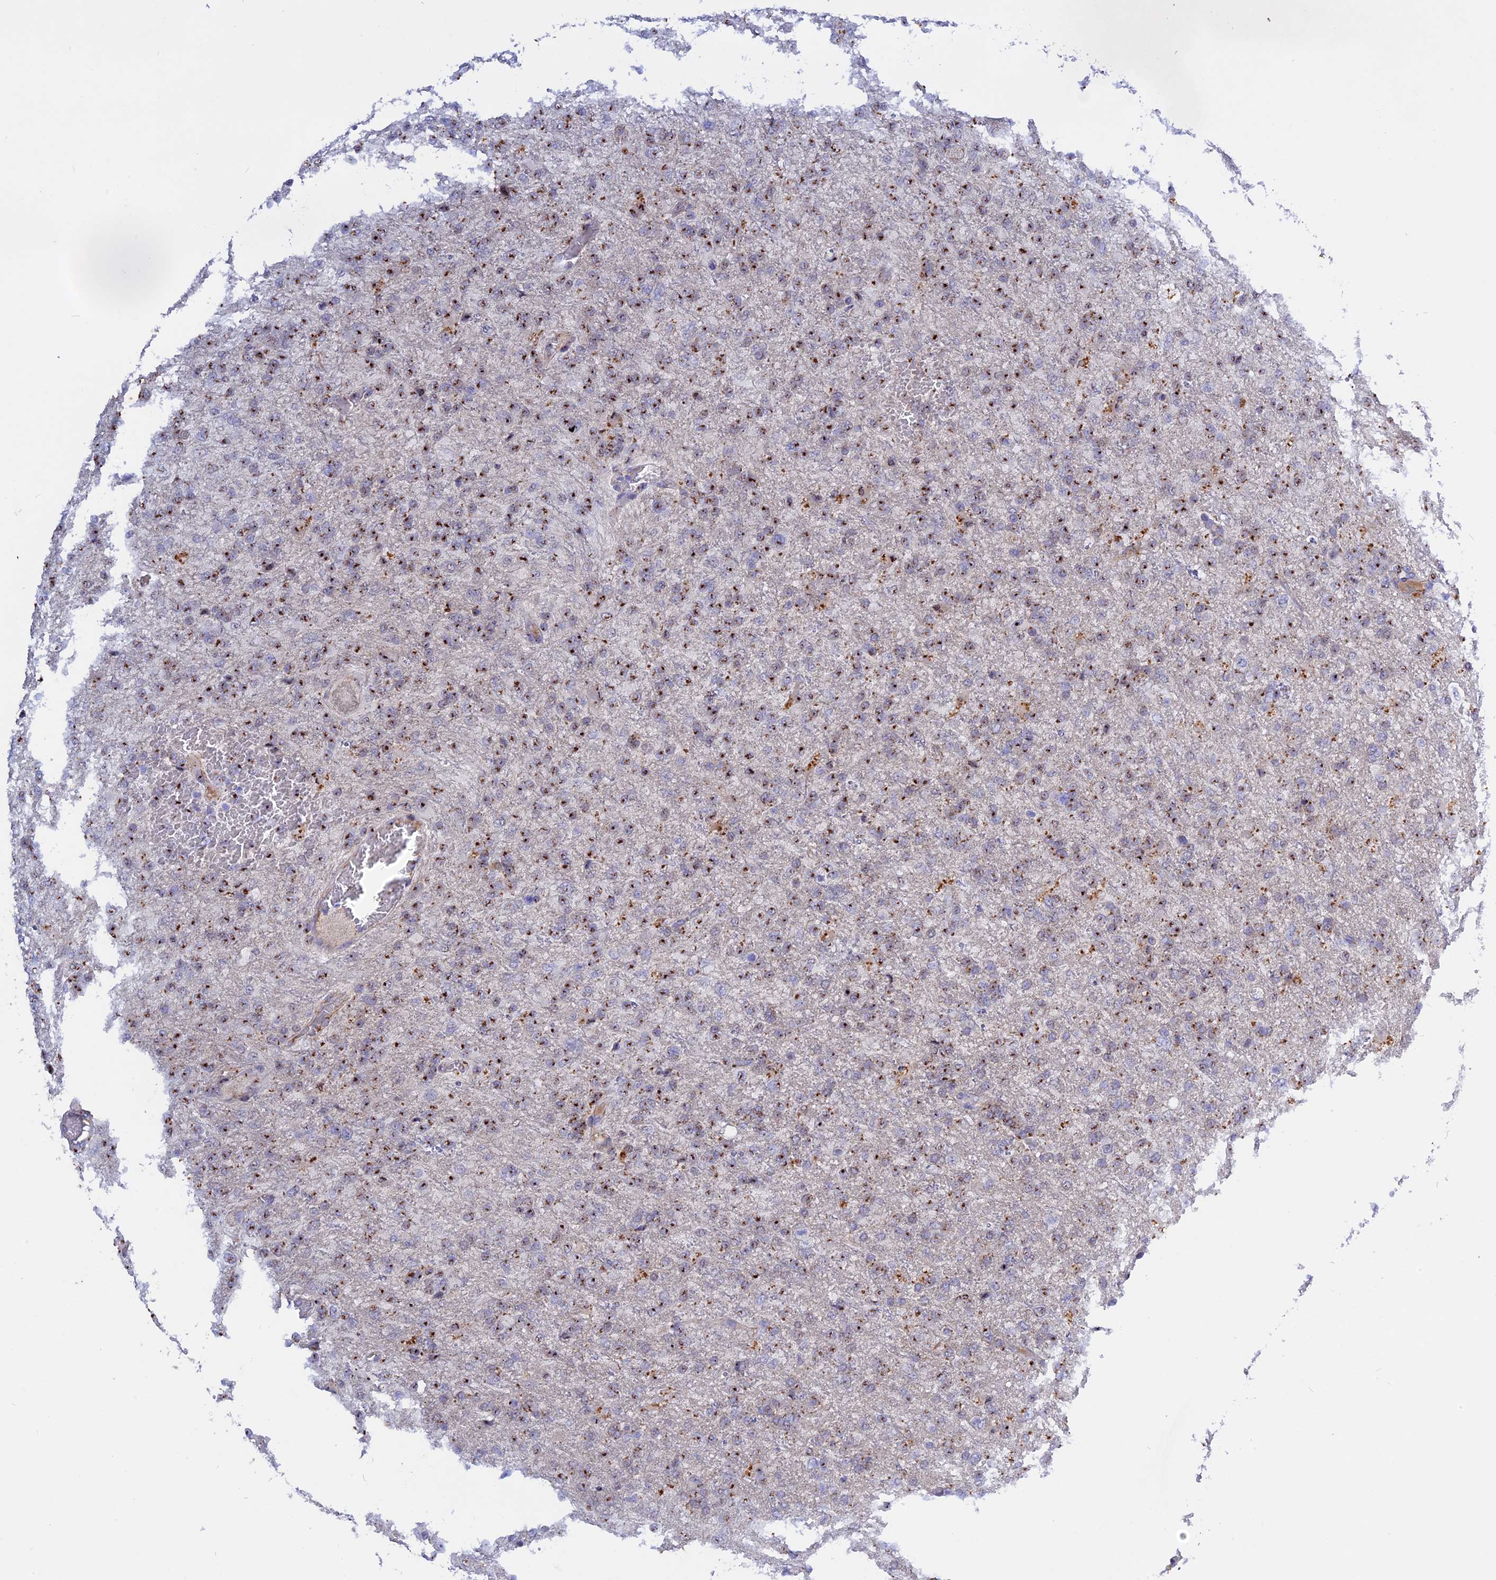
{"staining": {"intensity": "moderate", "quantity": "25%-75%", "location": "cytoplasmic/membranous"}, "tissue": "glioma", "cell_type": "Tumor cells", "image_type": "cancer", "snomed": [{"axis": "morphology", "description": "Glioma, malignant, High grade"}, {"axis": "topography", "description": "Brain"}], "caption": "Glioma stained with immunohistochemistry shows moderate cytoplasmic/membranous staining in about 25%-75% of tumor cells.", "gene": "GK5", "patient": {"sex": "female", "age": 74}}